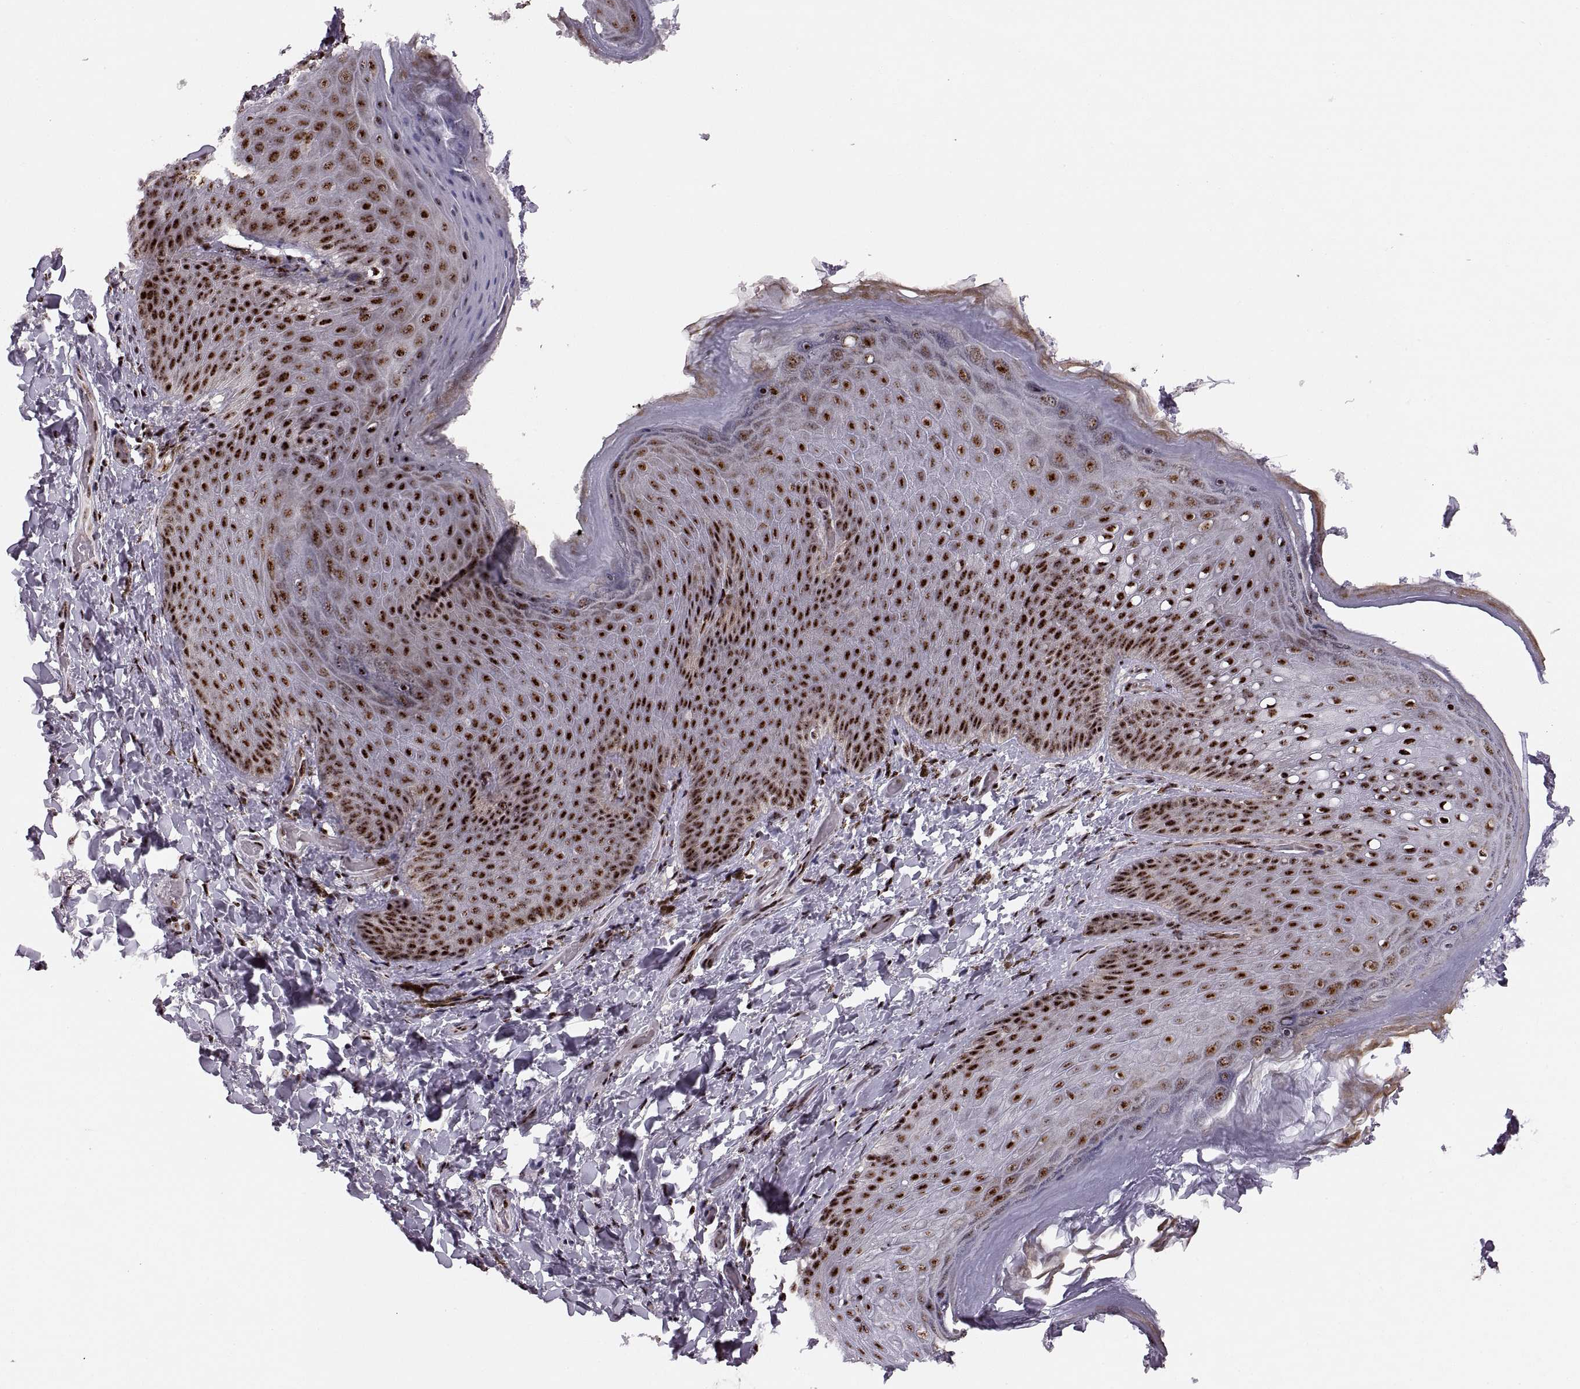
{"staining": {"intensity": "strong", "quantity": ">75%", "location": "nuclear"}, "tissue": "skin", "cell_type": "Epidermal cells", "image_type": "normal", "snomed": [{"axis": "morphology", "description": "Normal tissue, NOS"}, {"axis": "topography", "description": "Anal"}], "caption": "This is a micrograph of immunohistochemistry staining of benign skin, which shows strong positivity in the nuclear of epidermal cells.", "gene": "ZCCHC17", "patient": {"sex": "male", "age": 53}}